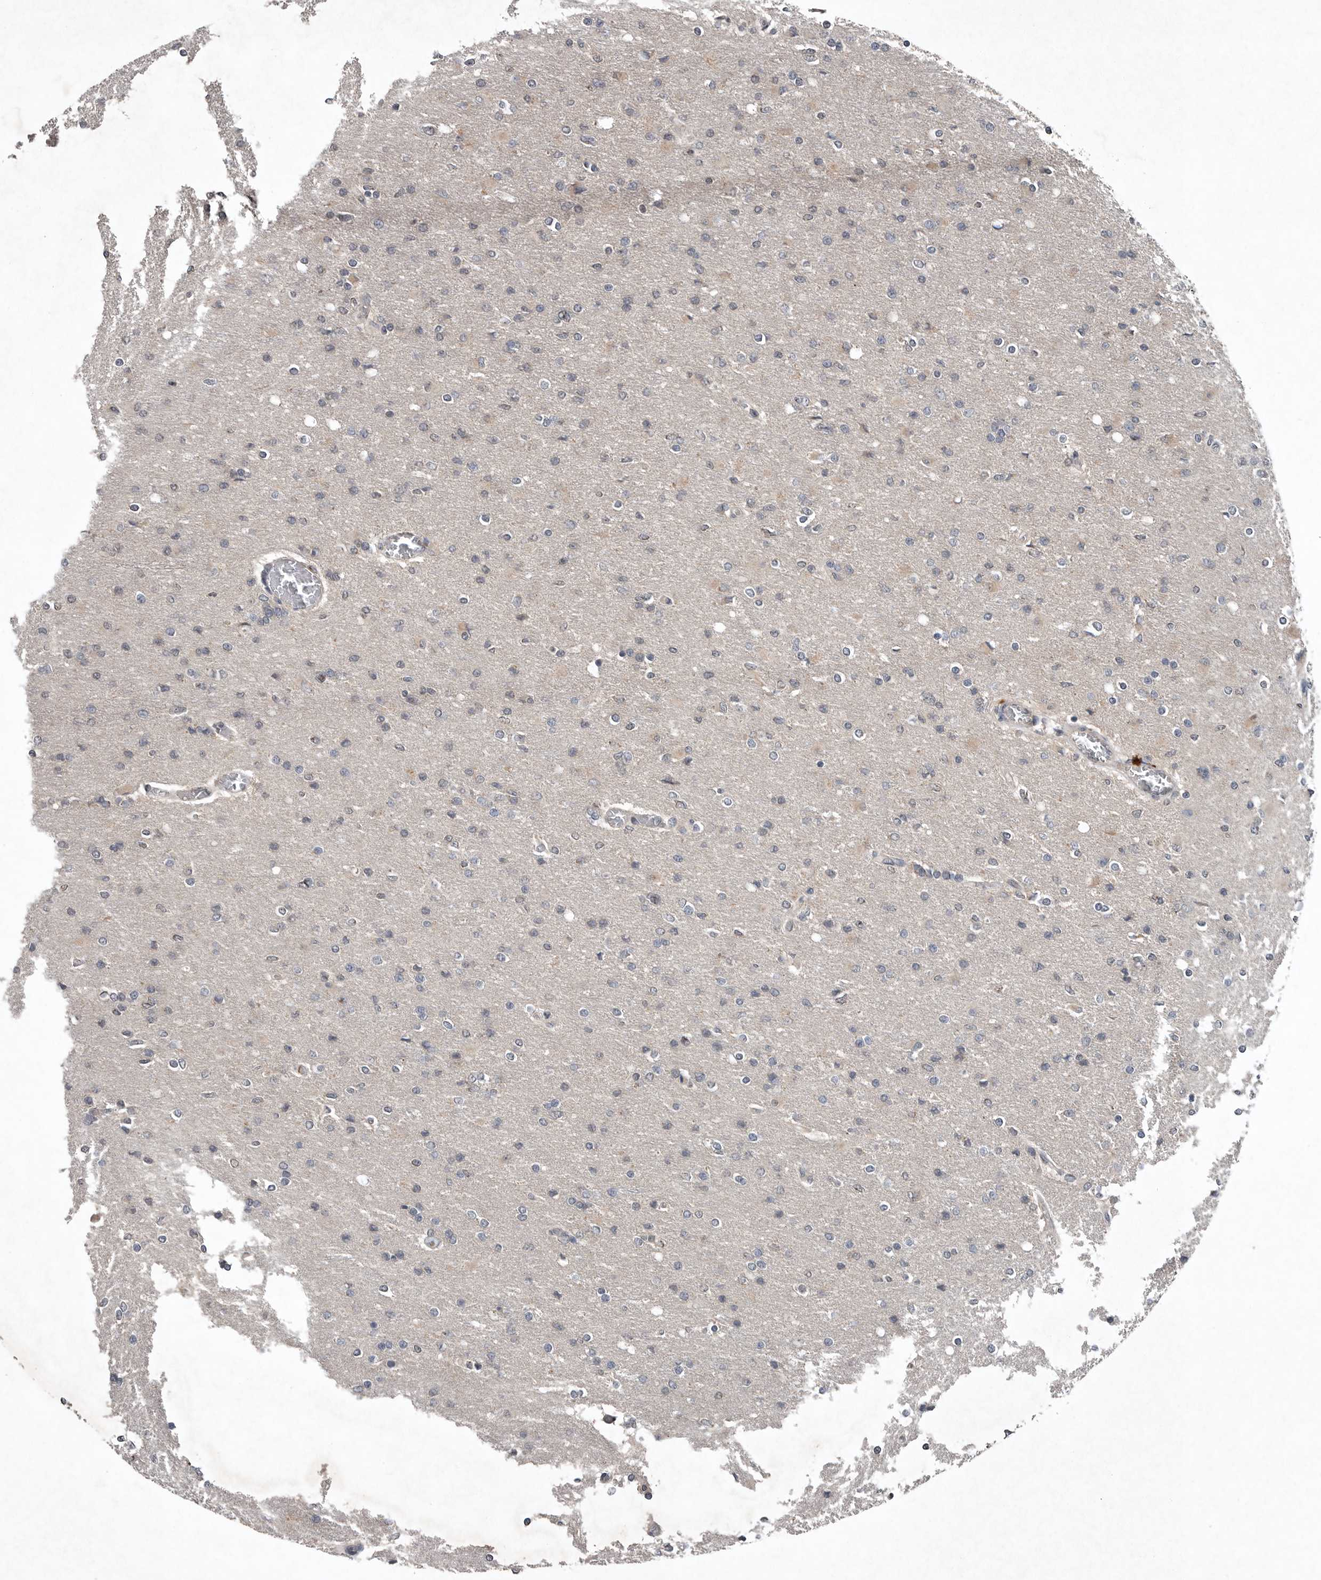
{"staining": {"intensity": "negative", "quantity": "none", "location": "none"}, "tissue": "glioma", "cell_type": "Tumor cells", "image_type": "cancer", "snomed": [{"axis": "morphology", "description": "Glioma, malignant, High grade"}, {"axis": "topography", "description": "Cerebral cortex"}], "caption": "Glioma stained for a protein using IHC shows no staining tumor cells.", "gene": "SCP2", "patient": {"sex": "female", "age": 36}}